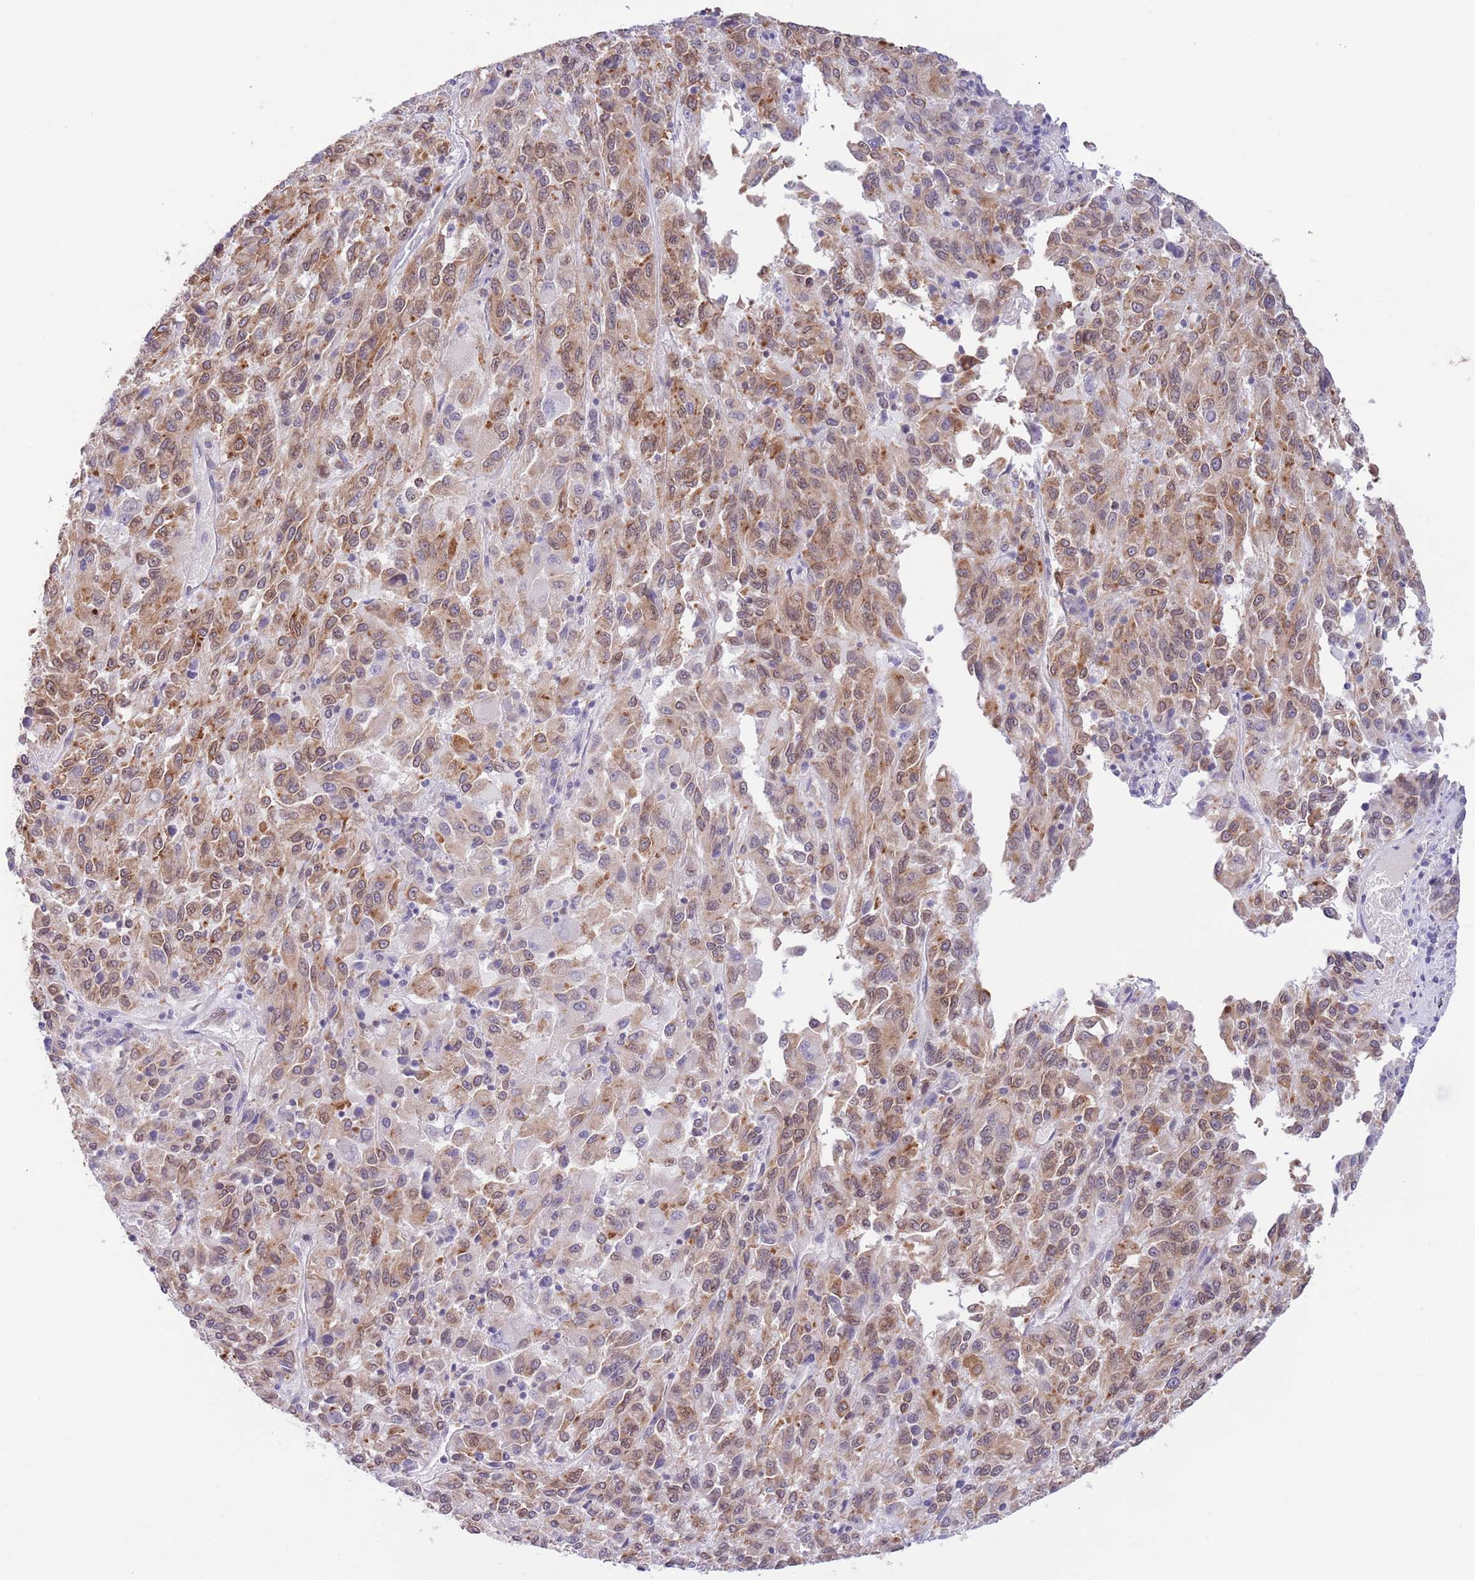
{"staining": {"intensity": "moderate", "quantity": ">75%", "location": "cytoplasmic/membranous"}, "tissue": "melanoma", "cell_type": "Tumor cells", "image_type": "cancer", "snomed": [{"axis": "morphology", "description": "Malignant melanoma, Metastatic site"}, {"axis": "topography", "description": "Lung"}], "caption": "Melanoma stained with immunohistochemistry (IHC) reveals moderate cytoplasmic/membranous staining in approximately >75% of tumor cells. (DAB IHC with brightfield microscopy, high magnification).", "gene": "EBPL", "patient": {"sex": "male", "age": 64}}